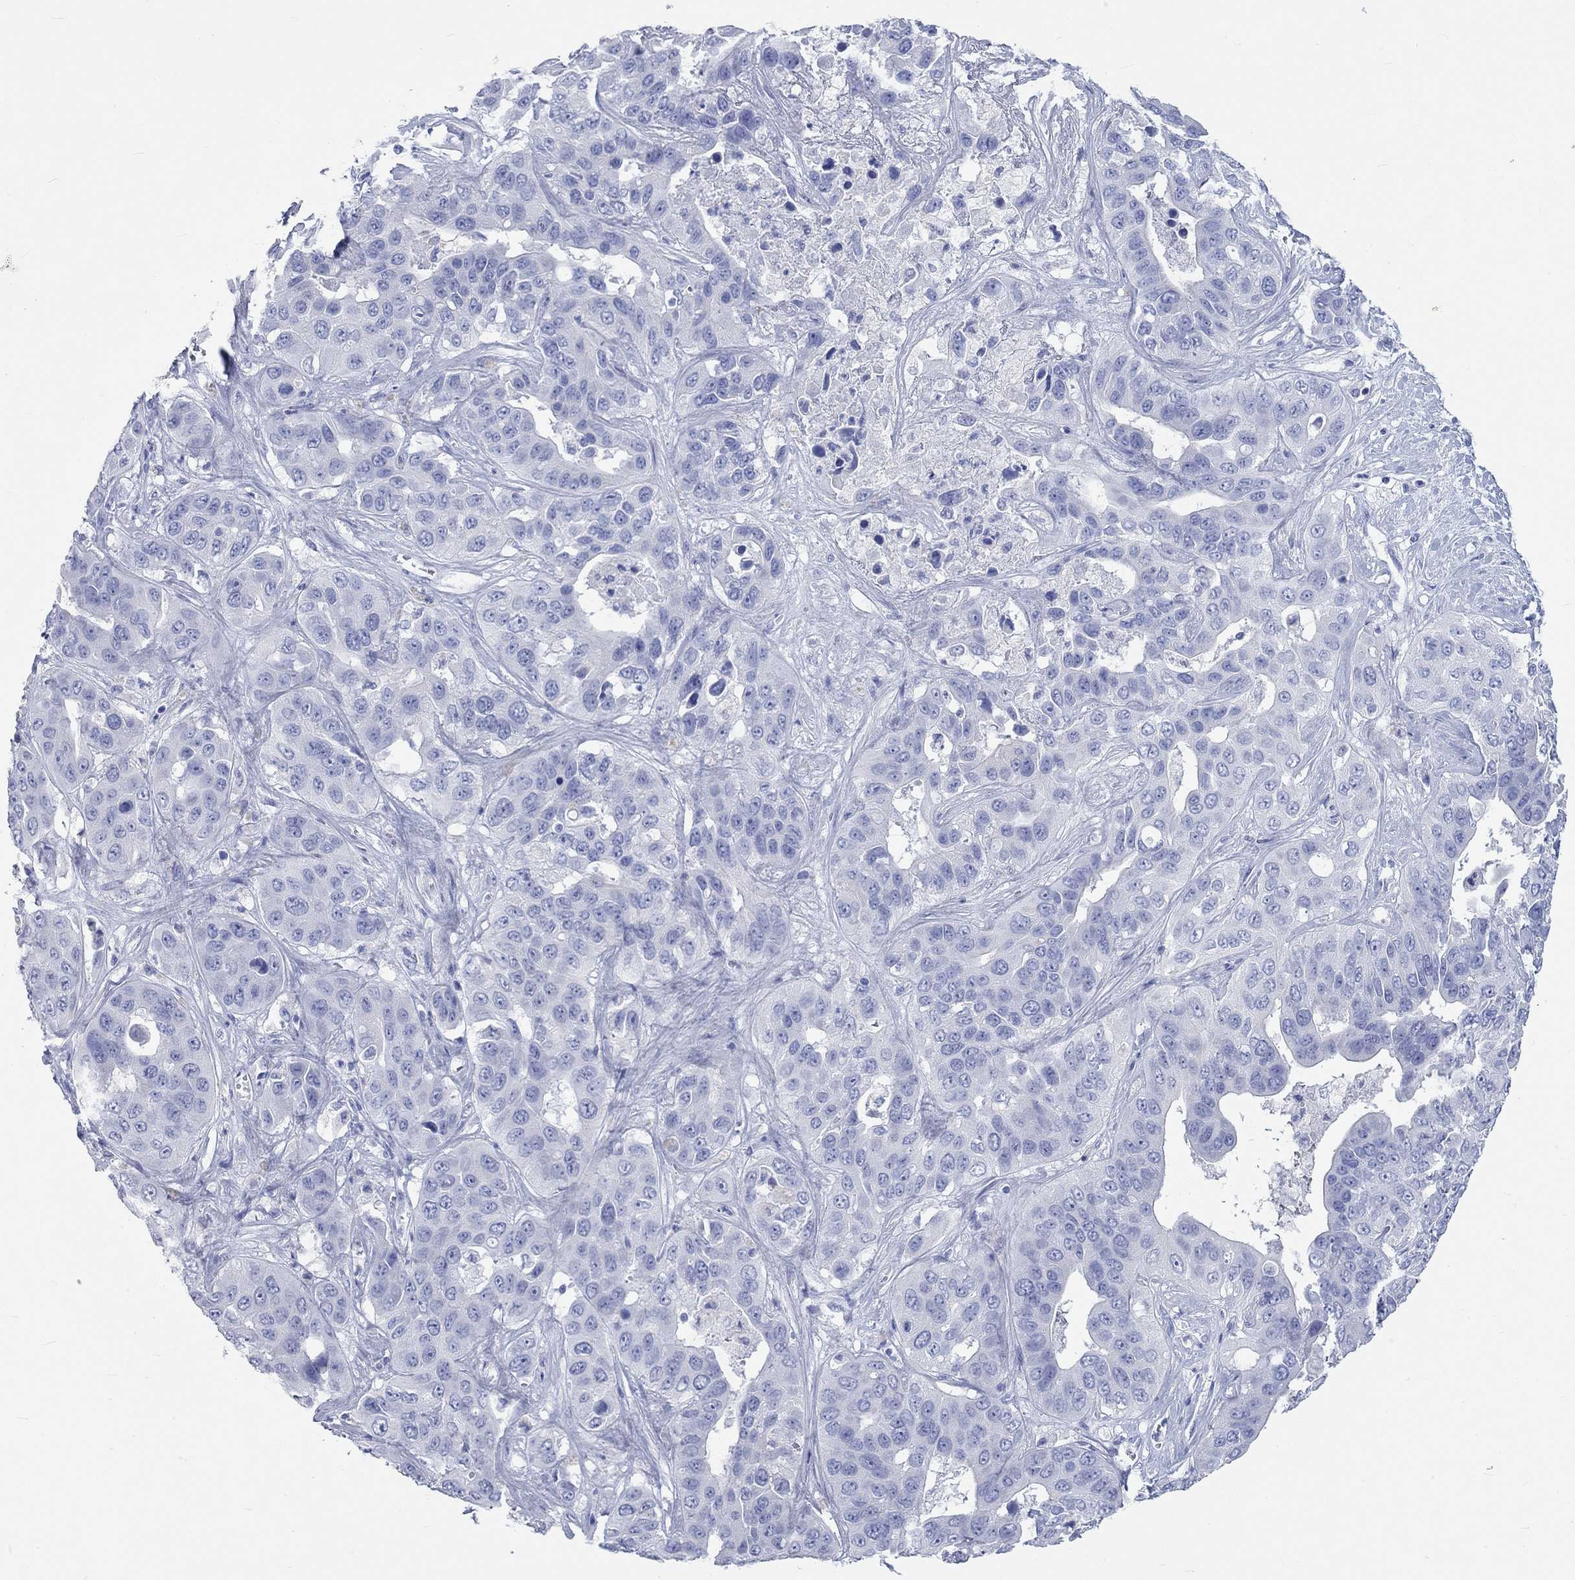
{"staining": {"intensity": "negative", "quantity": "none", "location": "none"}, "tissue": "liver cancer", "cell_type": "Tumor cells", "image_type": "cancer", "snomed": [{"axis": "morphology", "description": "Cholangiocarcinoma"}, {"axis": "topography", "description": "Liver"}], "caption": "A micrograph of human cholangiocarcinoma (liver) is negative for staining in tumor cells.", "gene": "SPATA9", "patient": {"sex": "female", "age": 52}}